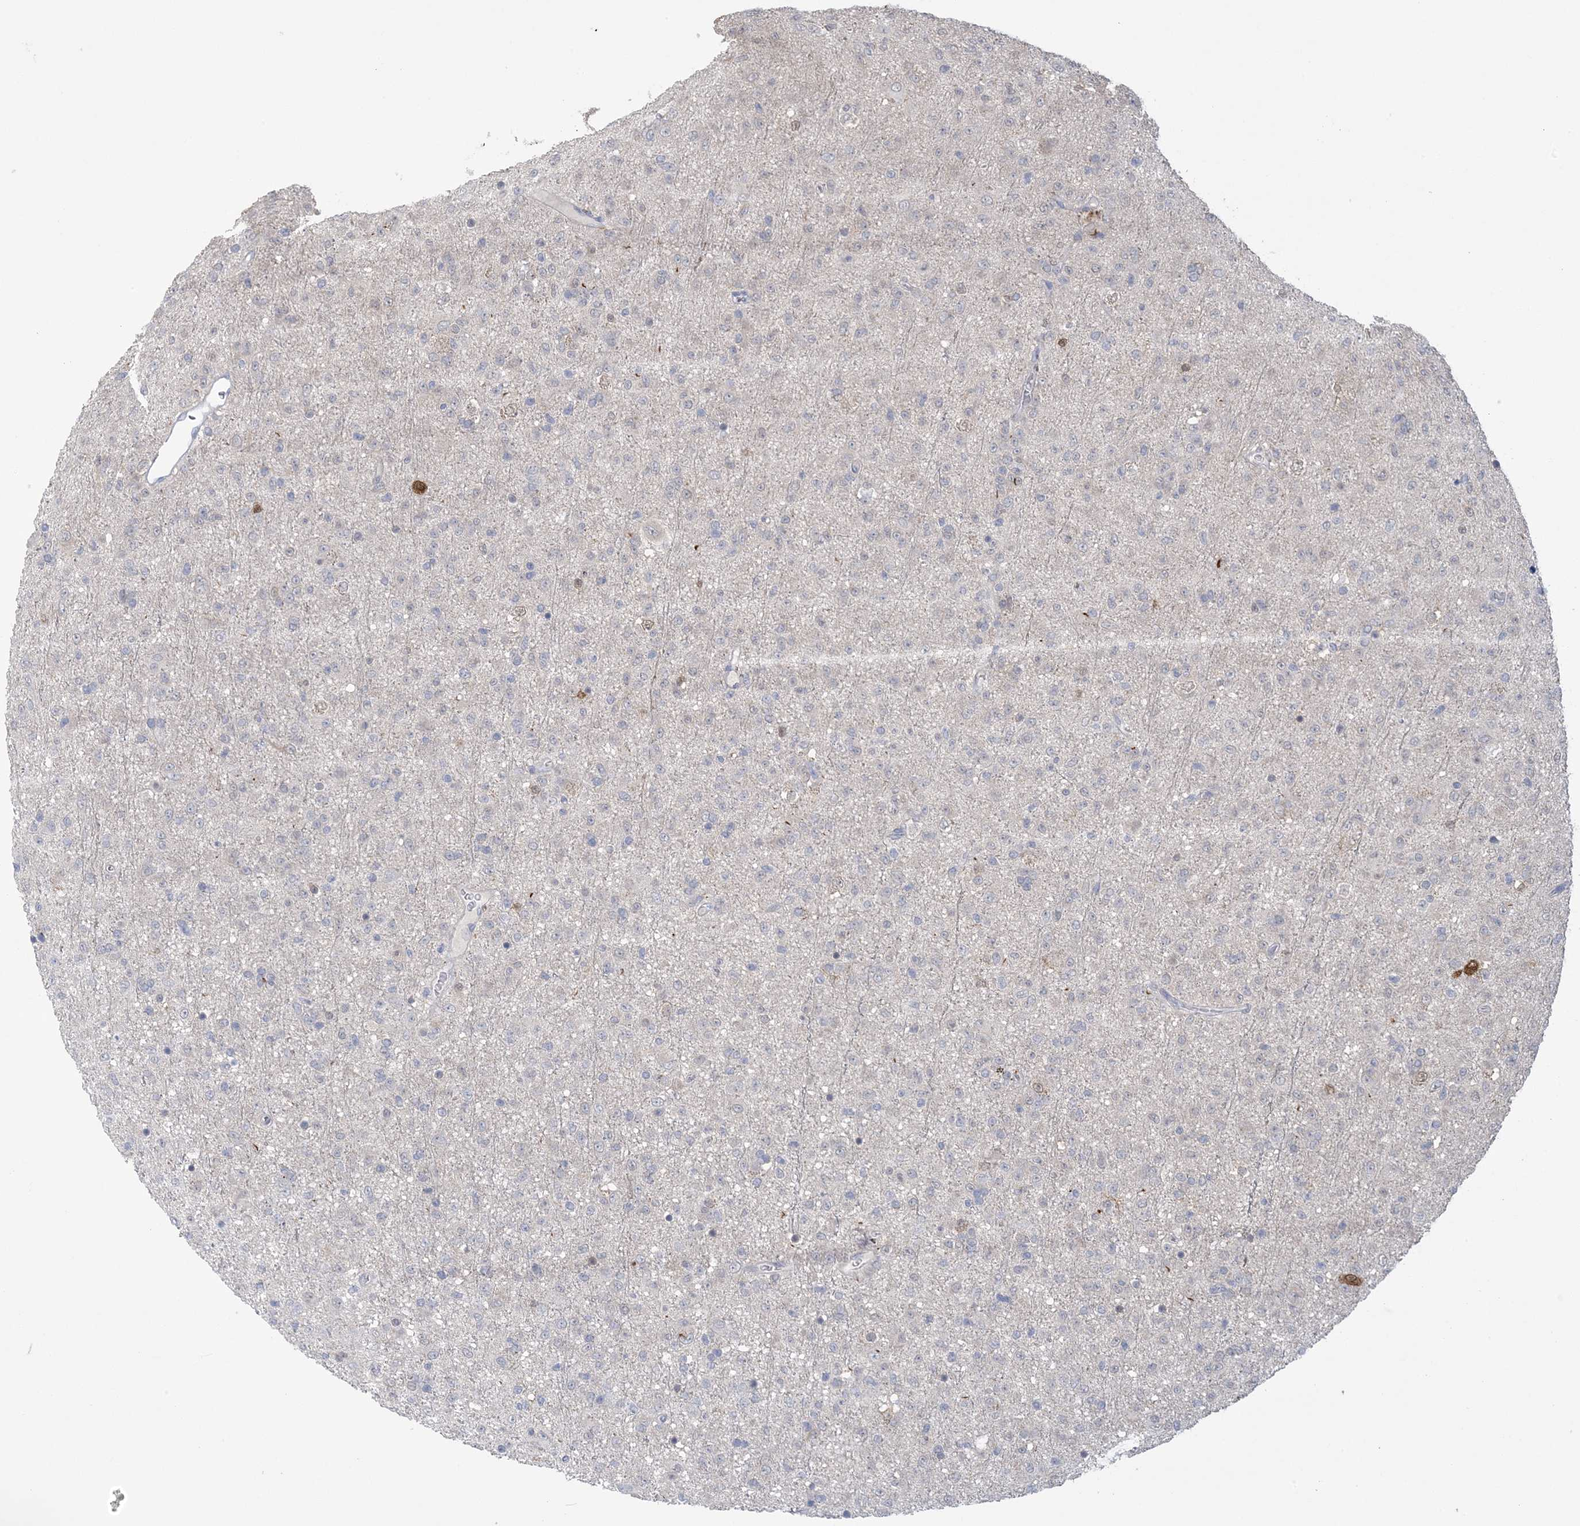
{"staining": {"intensity": "negative", "quantity": "none", "location": "none"}, "tissue": "glioma", "cell_type": "Tumor cells", "image_type": "cancer", "snomed": [{"axis": "morphology", "description": "Glioma, malignant, Low grade"}, {"axis": "topography", "description": "Brain"}], "caption": "This is an immunohistochemistry (IHC) photomicrograph of human low-grade glioma (malignant). There is no staining in tumor cells.", "gene": "HMGCS1", "patient": {"sex": "male", "age": 65}}